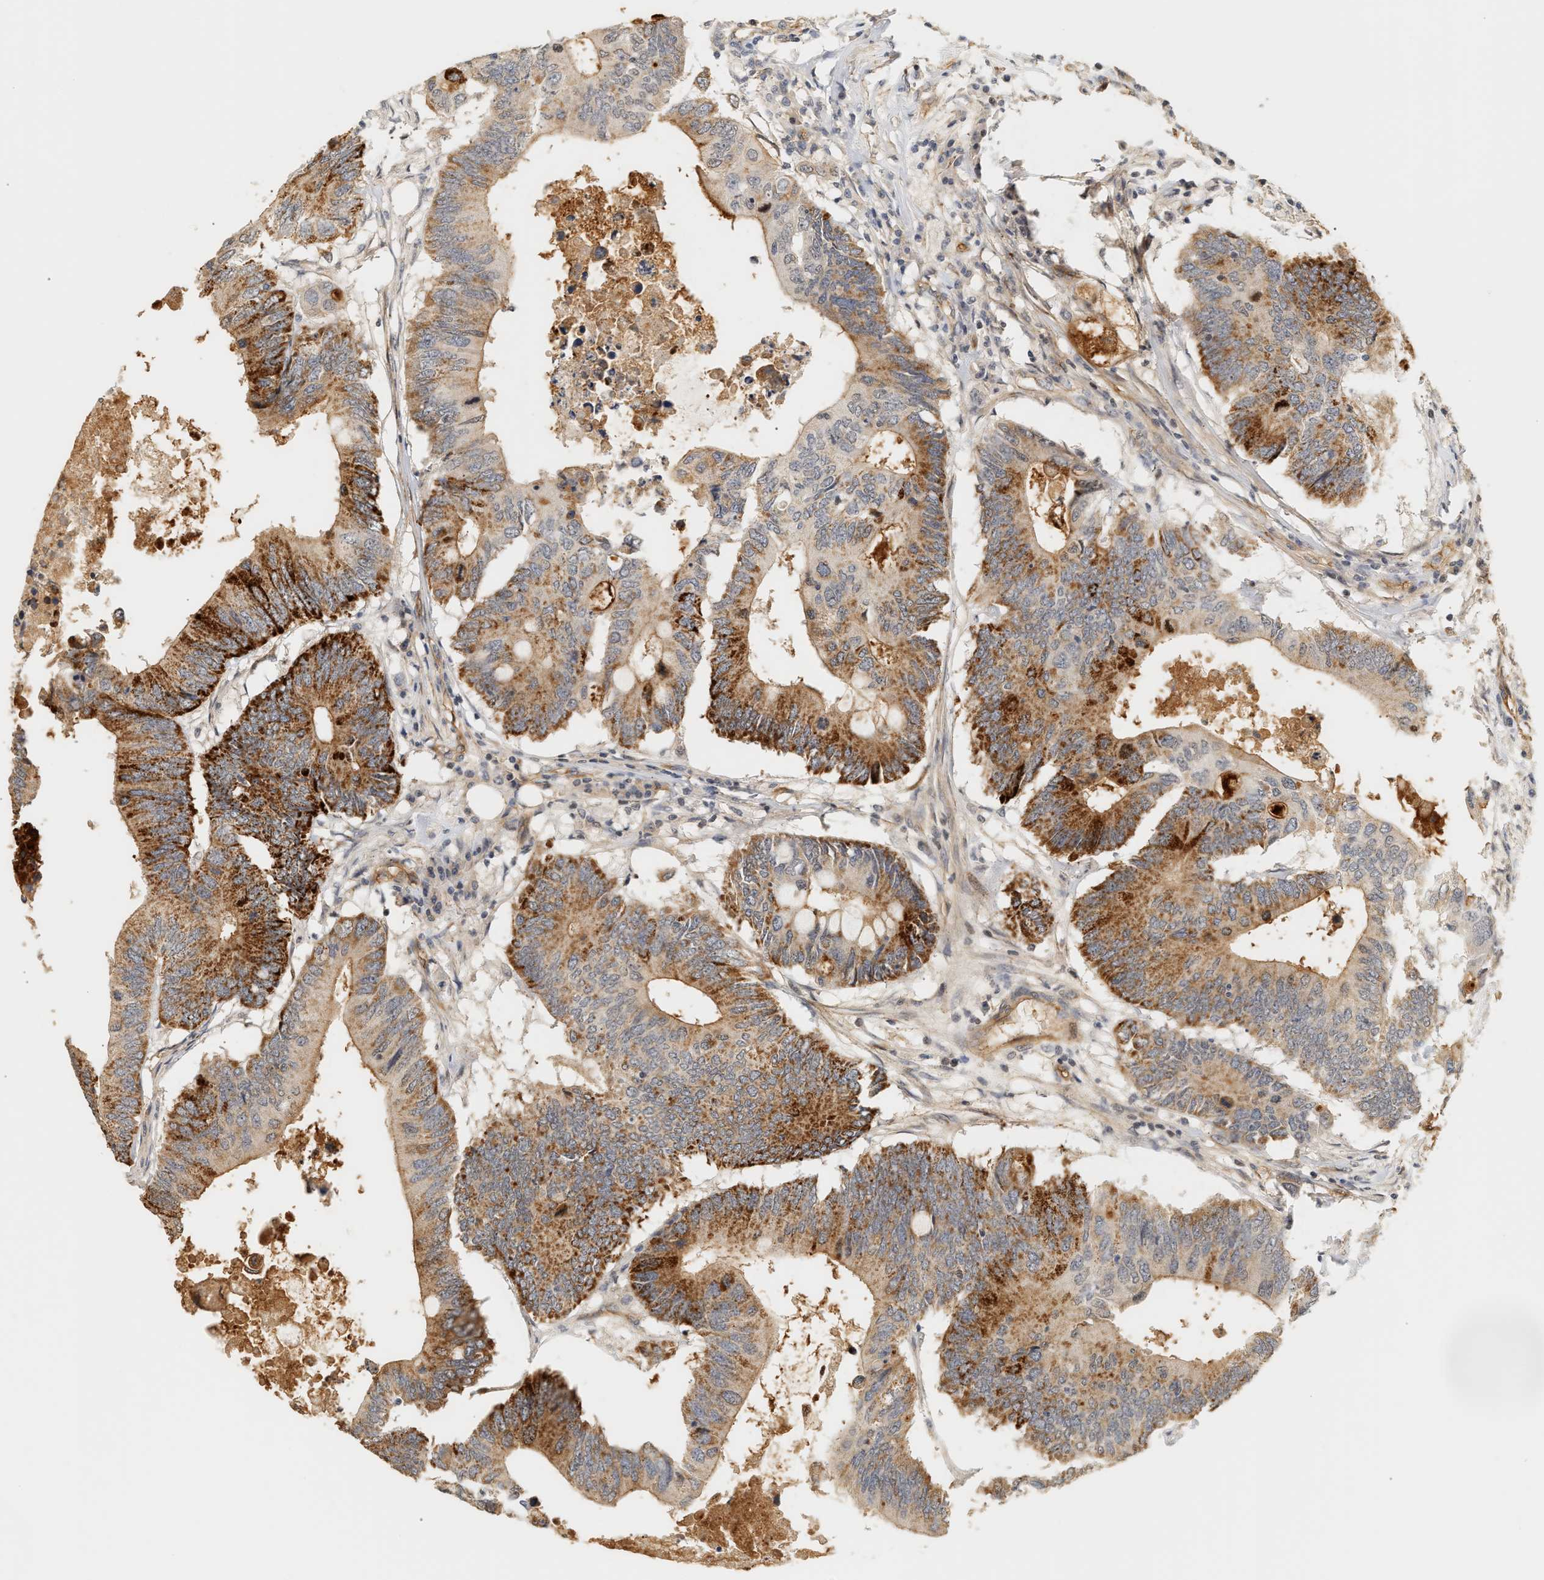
{"staining": {"intensity": "moderate", "quantity": "<25%", "location": "cytoplasmic/membranous"}, "tissue": "colorectal cancer", "cell_type": "Tumor cells", "image_type": "cancer", "snomed": [{"axis": "morphology", "description": "Adenocarcinoma, NOS"}, {"axis": "topography", "description": "Colon"}], "caption": "A high-resolution photomicrograph shows immunohistochemistry (IHC) staining of colorectal cancer (adenocarcinoma), which demonstrates moderate cytoplasmic/membranous positivity in approximately <25% of tumor cells. (Brightfield microscopy of DAB IHC at high magnification).", "gene": "PLXND1", "patient": {"sex": "male", "age": 71}}